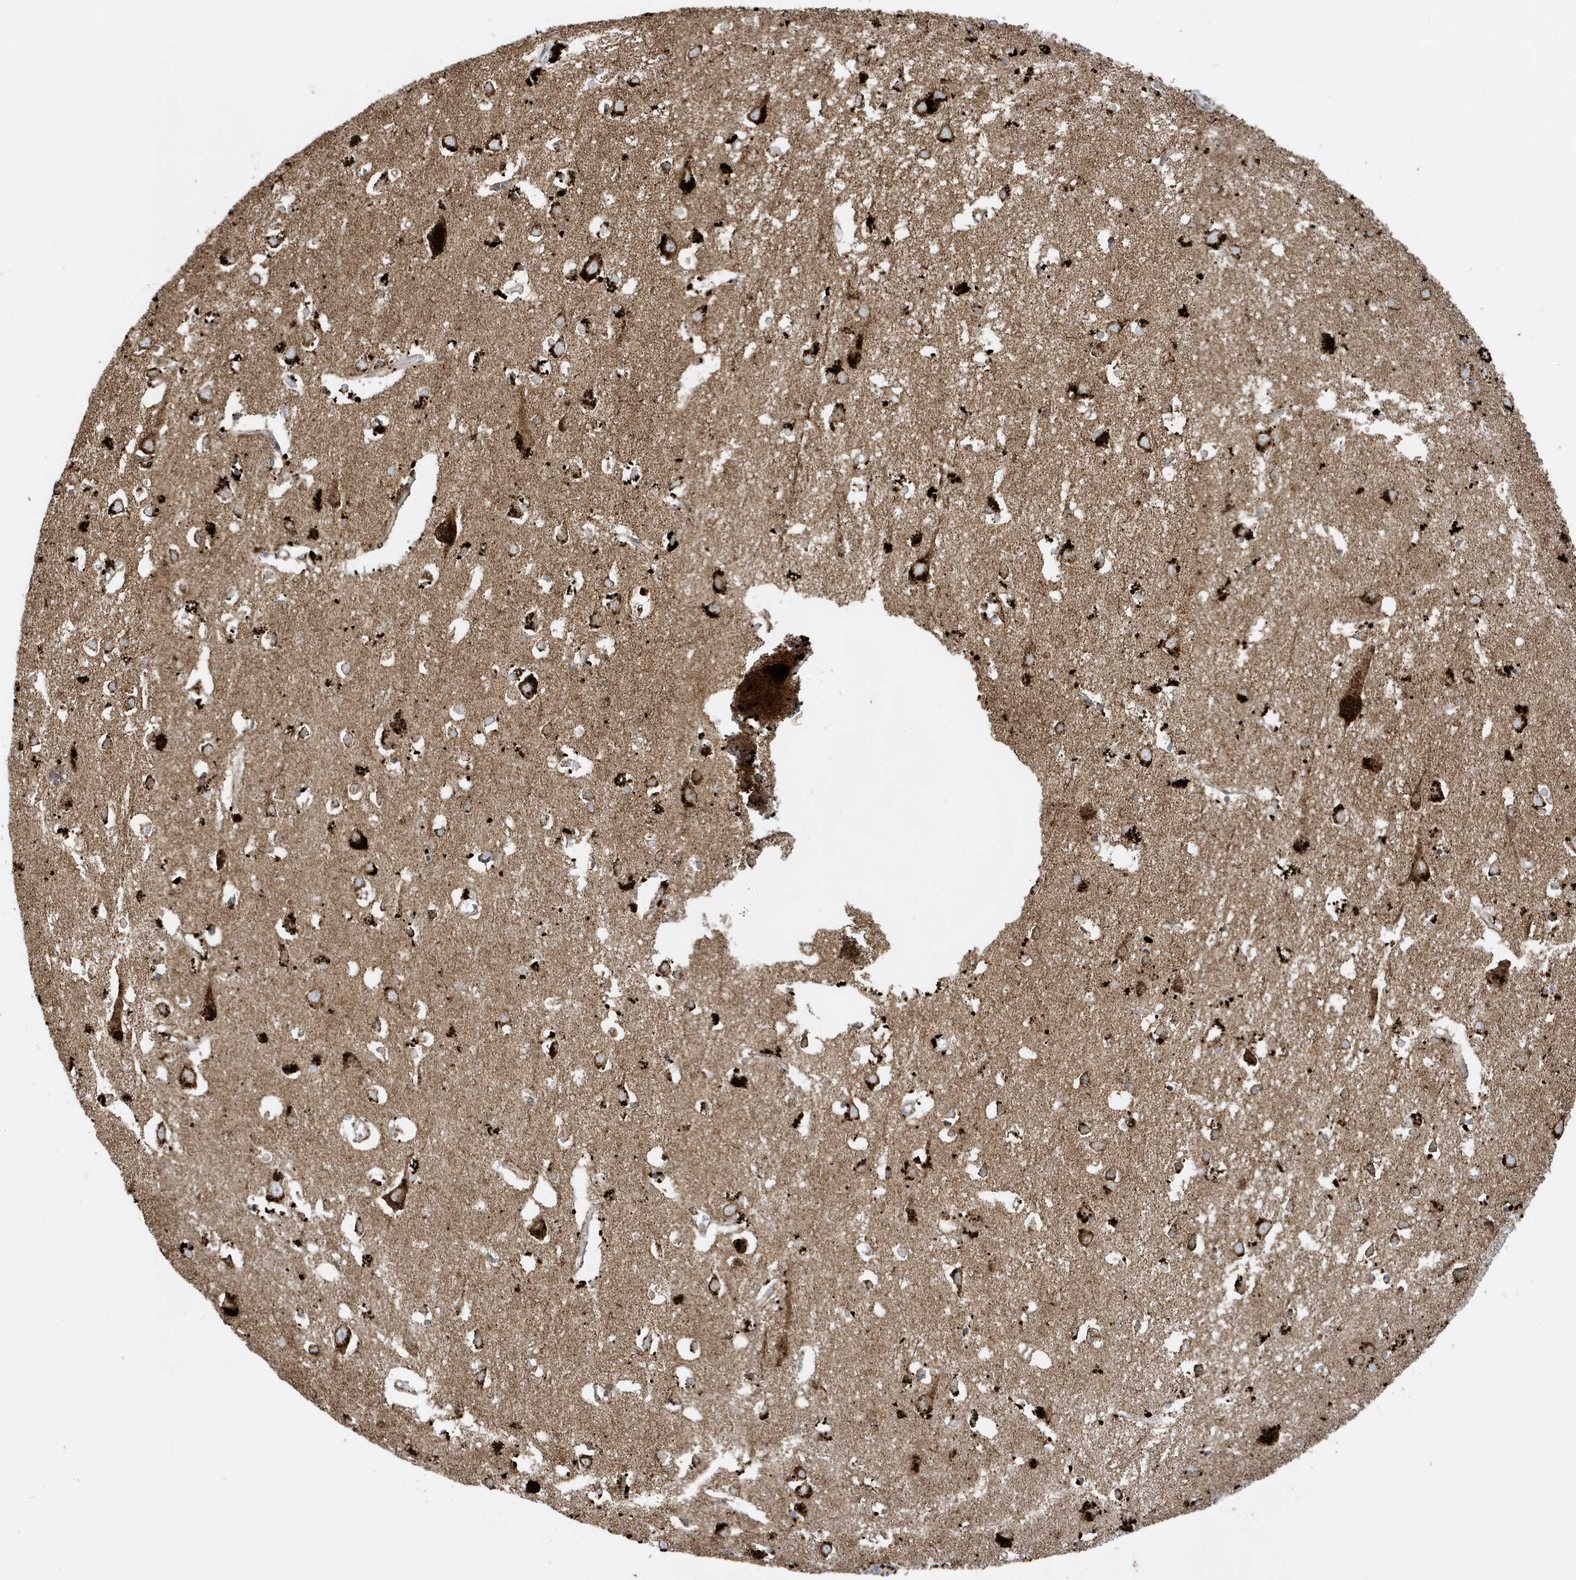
{"staining": {"intensity": "moderate", "quantity": ">75%", "location": "cytoplasmic/membranous"}, "tissue": "cerebral cortex", "cell_type": "Endothelial cells", "image_type": "normal", "snomed": [{"axis": "morphology", "description": "Normal tissue, NOS"}, {"axis": "topography", "description": "Cerebral cortex"}], "caption": "Immunohistochemistry (DAB) staining of benign human cerebral cortex demonstrates moderate cytoplasmic/membranous protein positivity in about >75% of endothelial cells.", "gene": "ATP5ME", "patient": {"sex": "female", "age": 64}}